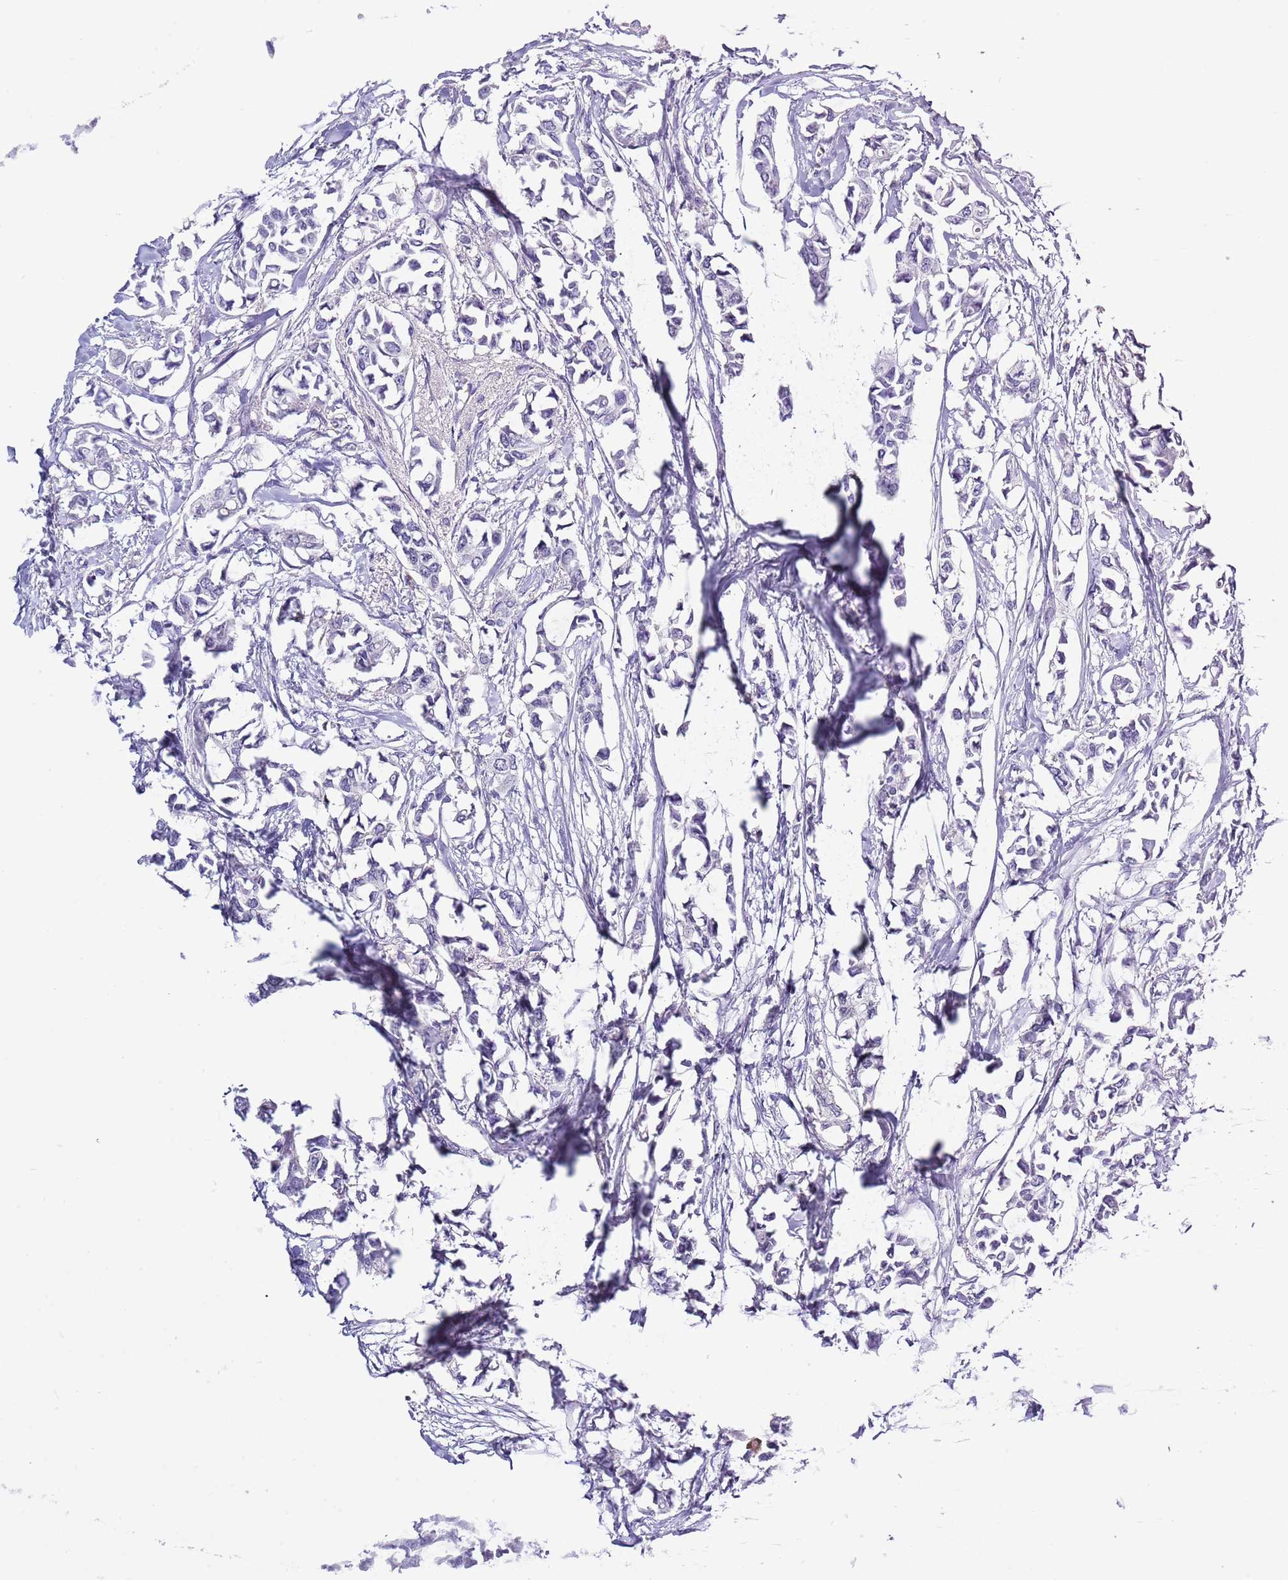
{"staining": {"intensity": "negative", "quantity": "none", "location": "none"}, "tissue": "breast cancer", "cell_type": "Tumor cells", "image_type": "cancer", "snomed": [{"axis": "morphology", "description": "Duct carcinoma"}, {"axis": "topography", "description": "Breast"}], "caption": "There is no significant positivity in tumor cells of breast intraductal carcinoma. (Stains: DAB IHC with hematoxylin counter stain, Microscopy: brightfield microscopy at high magnification).", "gene": "ZFP2", "patient": {"sex": "female", "age": 41}}